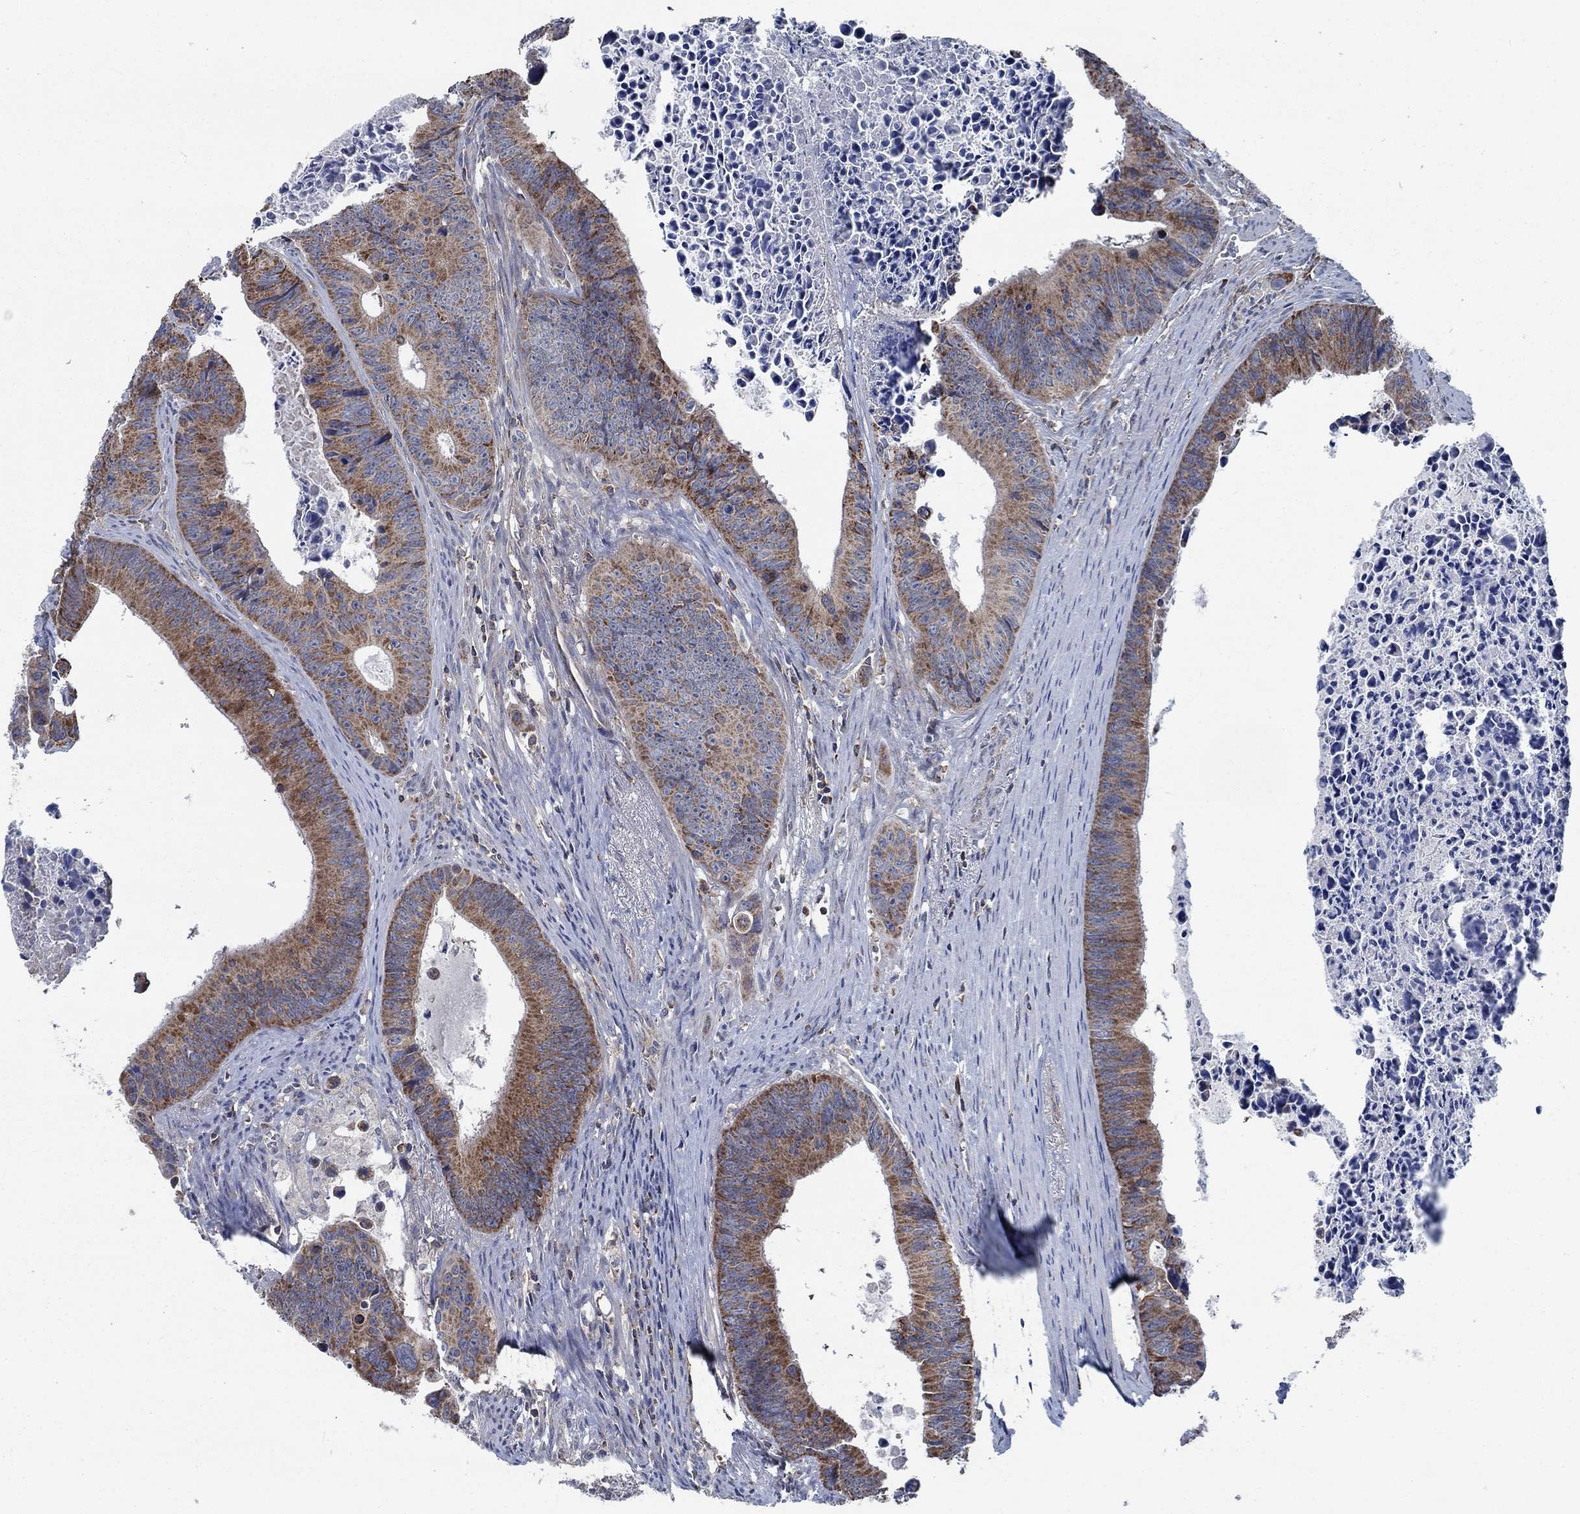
{"staining": {"intensity": "moderate", "quantity": "25%-75%", "location": "cytoplasmic/membranous"}, "tissue": "colorectal cancer", "cell_type": "Tumor cells", "image_type": "cancer", "snomed": [{"axis": "morphology", "description": "Adenocarcinoma, NOS"}, {"axis": "topography", "description": "Colon"}], "caption": "Tumor cells reveal moderate cytoplasmic/membranous positivity in approximately 25%-75% of cells in adenocarcinoma (colorectal). The staining is performed using DAB (3,3'-diaminobenzidine) brown chromogen to label protein expression. The nuclei are counter-stained blue using hematoxylin.", "gene": "STXBP6", "patient": {"sex": "female", "age": 87}}